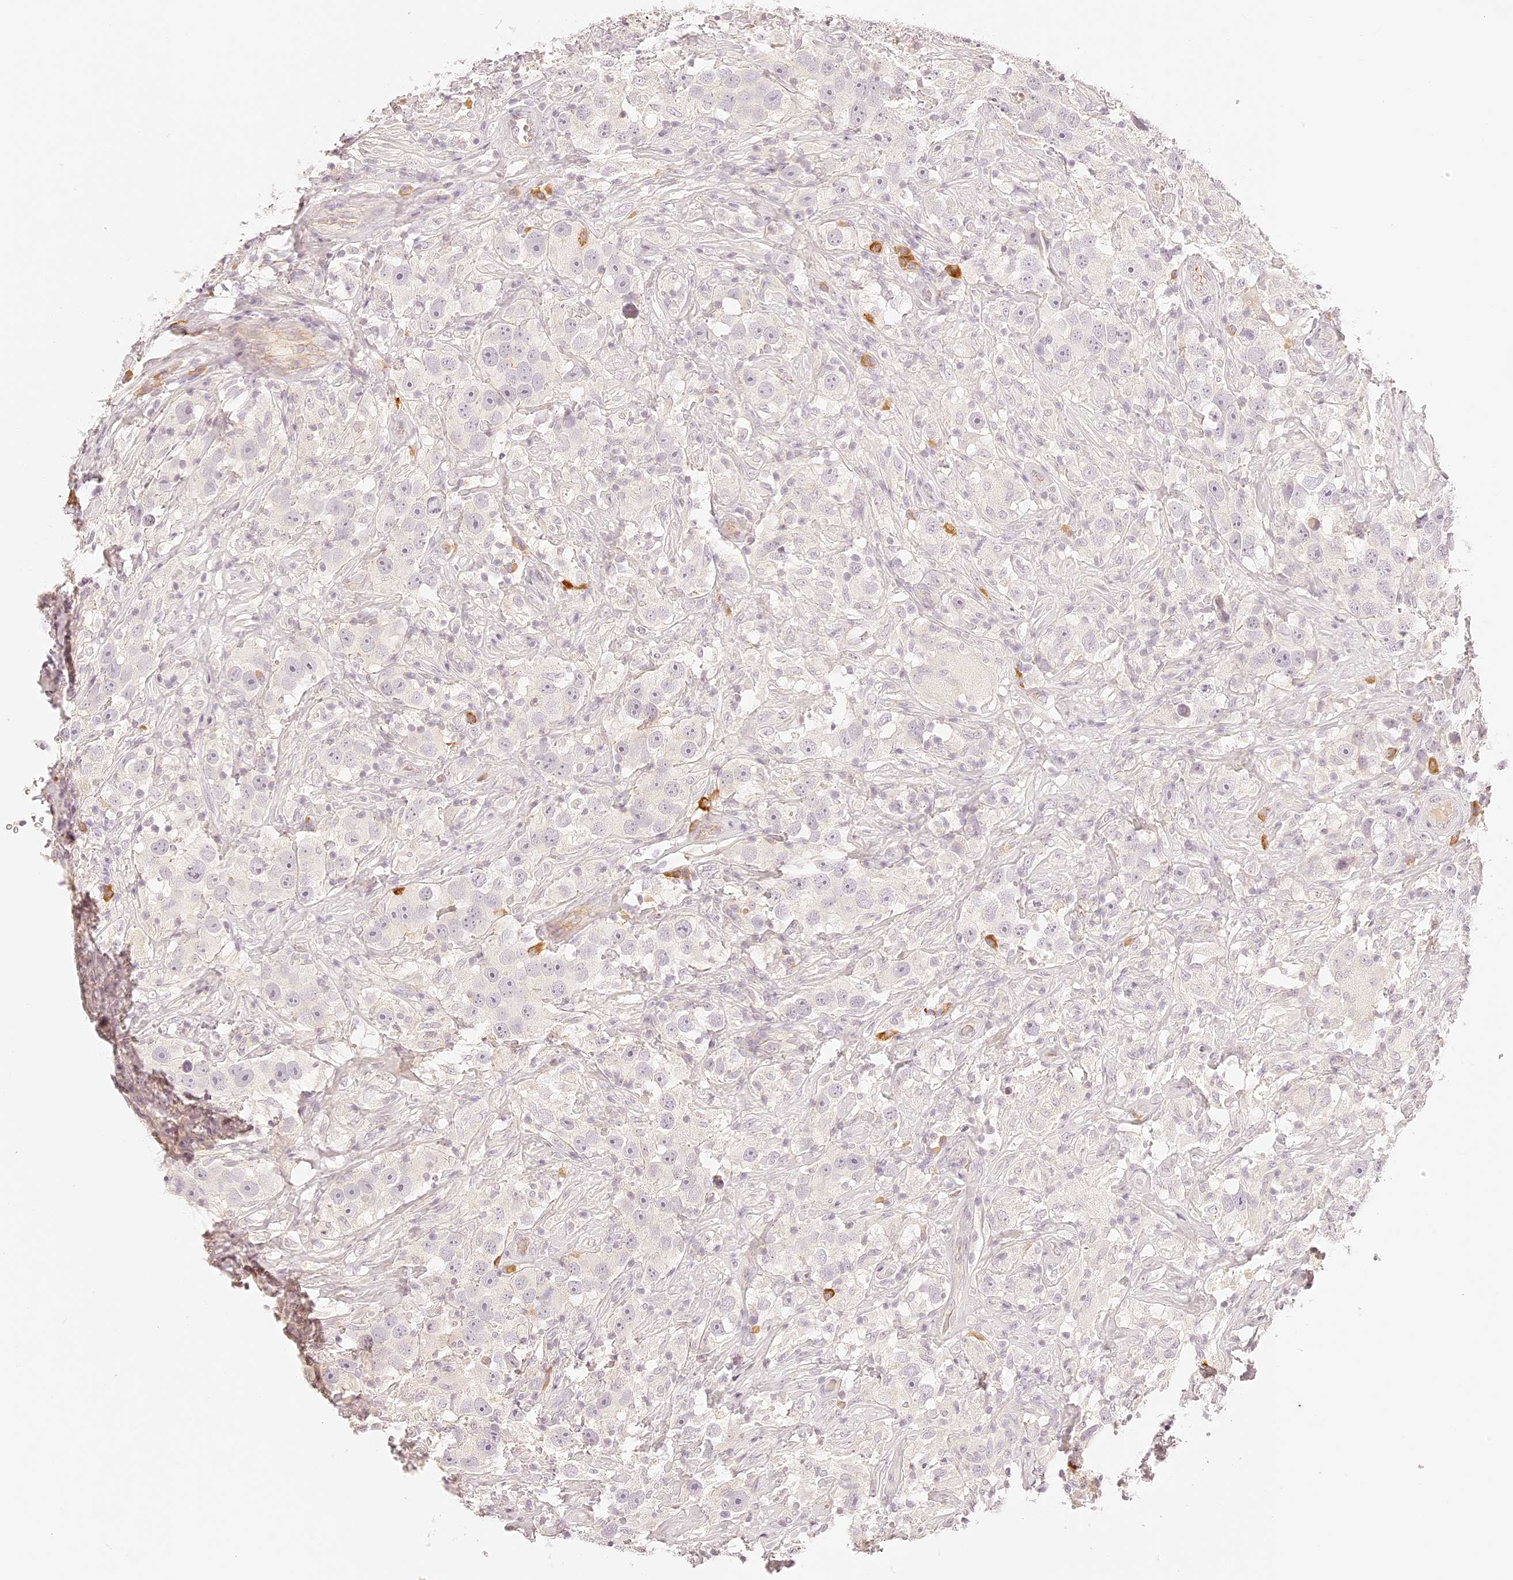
{"staining": {"intensity": "negative", "quantity": "none", "location": "none"}, "tissue": "testis cancer", "cell_type": "Tumor cells", "image_type": "cancer", "snomed": [{"axis": "morphology", "description": "Seminoma, NOS"}, {"axis": "topography", "description": "Testis"}], "caption": "Tumor cells are negative for brown protein staining in testis cancer (seminoma). The staining was performed using DAB to visualize the protein expression in brown, while the nuclei were stained in blue with hematoxylin (Magnification: 20x).", "gene": "TRIM45", "patient": {"sex": "male", "age": 49}}